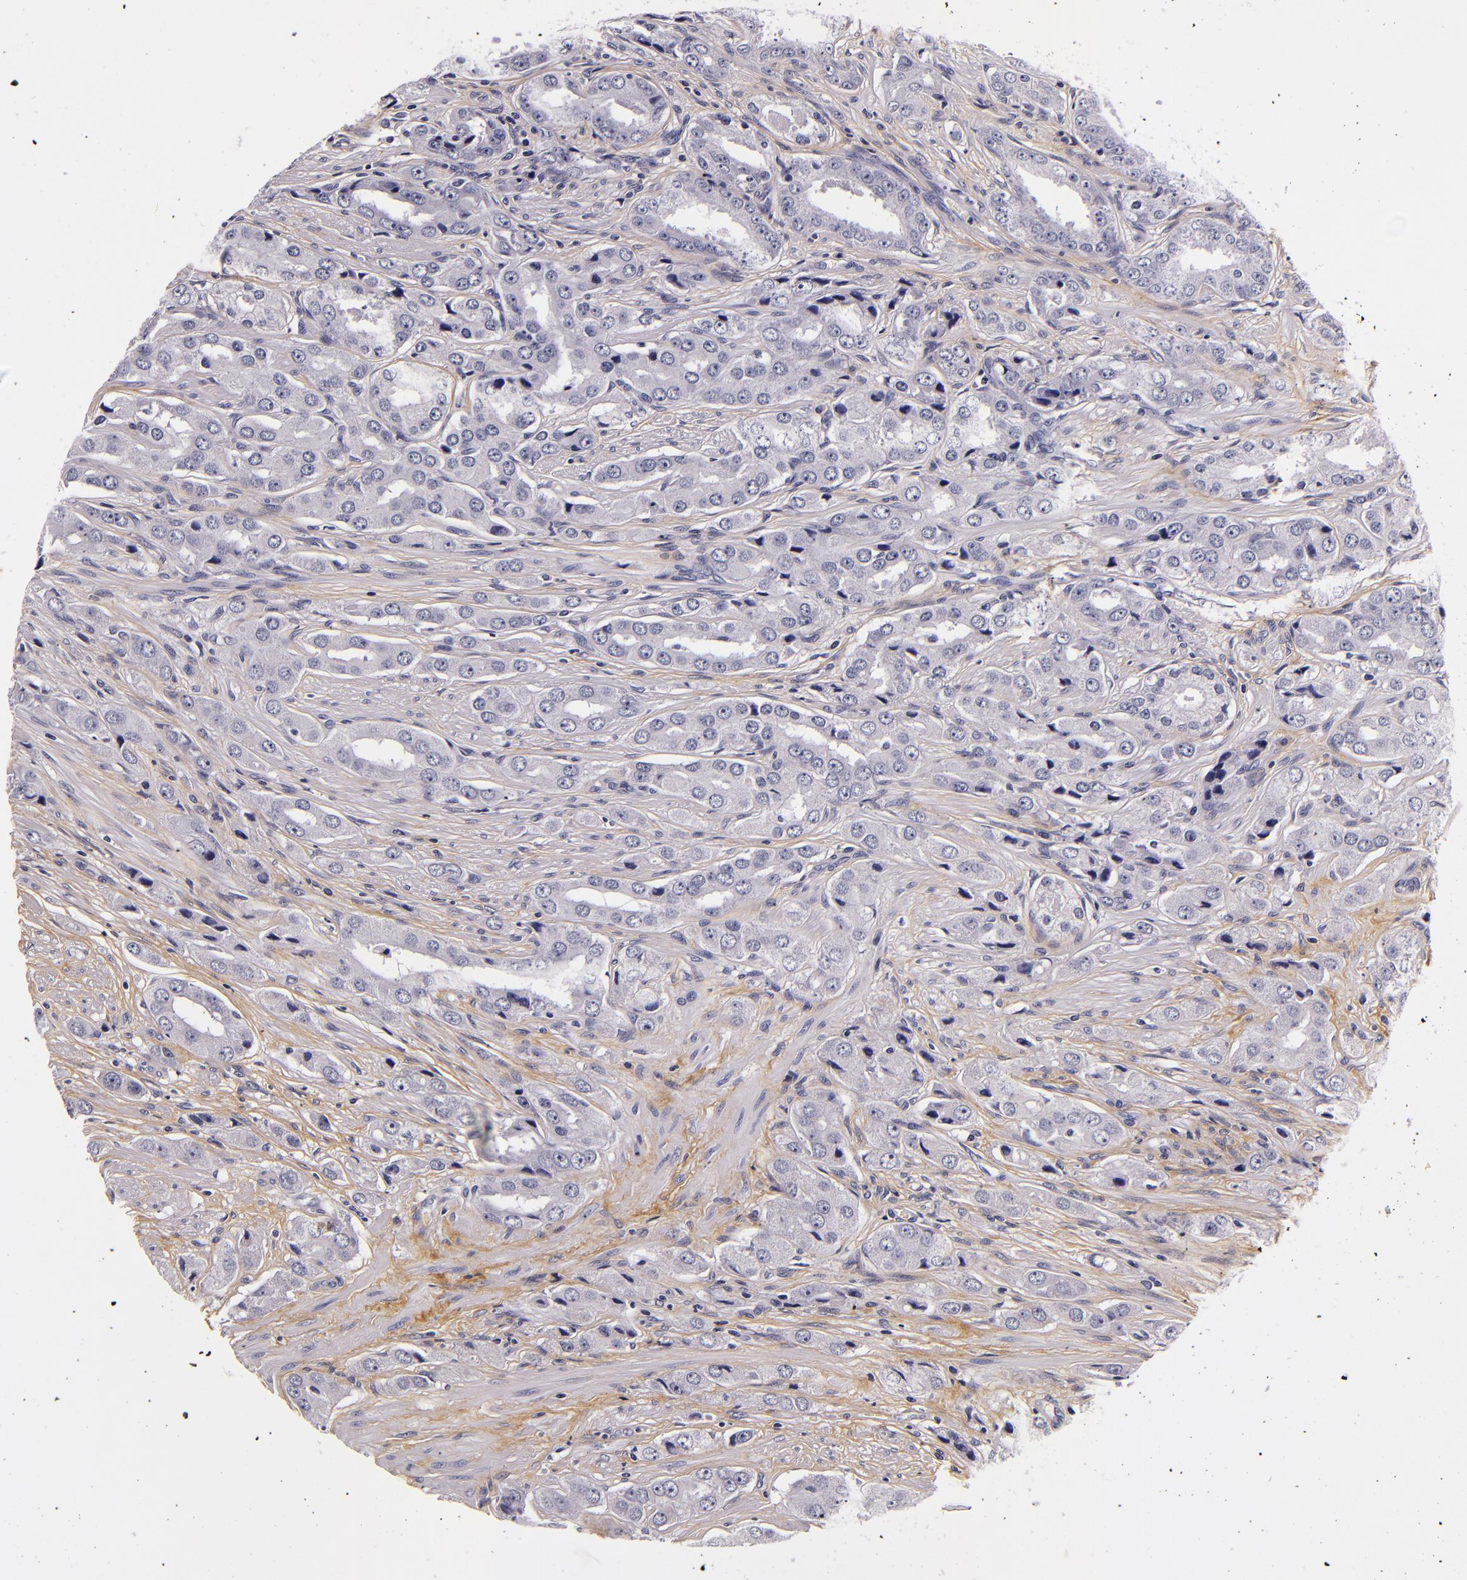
{"staining": {"intensity": "negative", "quantity": "none", "location": "none"}, "tissue": "prostate cancer", "cell_type": "Tumor cells", "image_type": "cancer", "snomed": [{"axis": "morphology", "description": "Adenocarcinoma, Medium grade"}, {"axis": "topography", "description": "Prostate"}], "caption": "Prostate cancer was stained to show a protein in brown. There is no significant positivity in tumor cells.", "gene": "FBN1", "patient": {"sex": "male", "age": 53}}